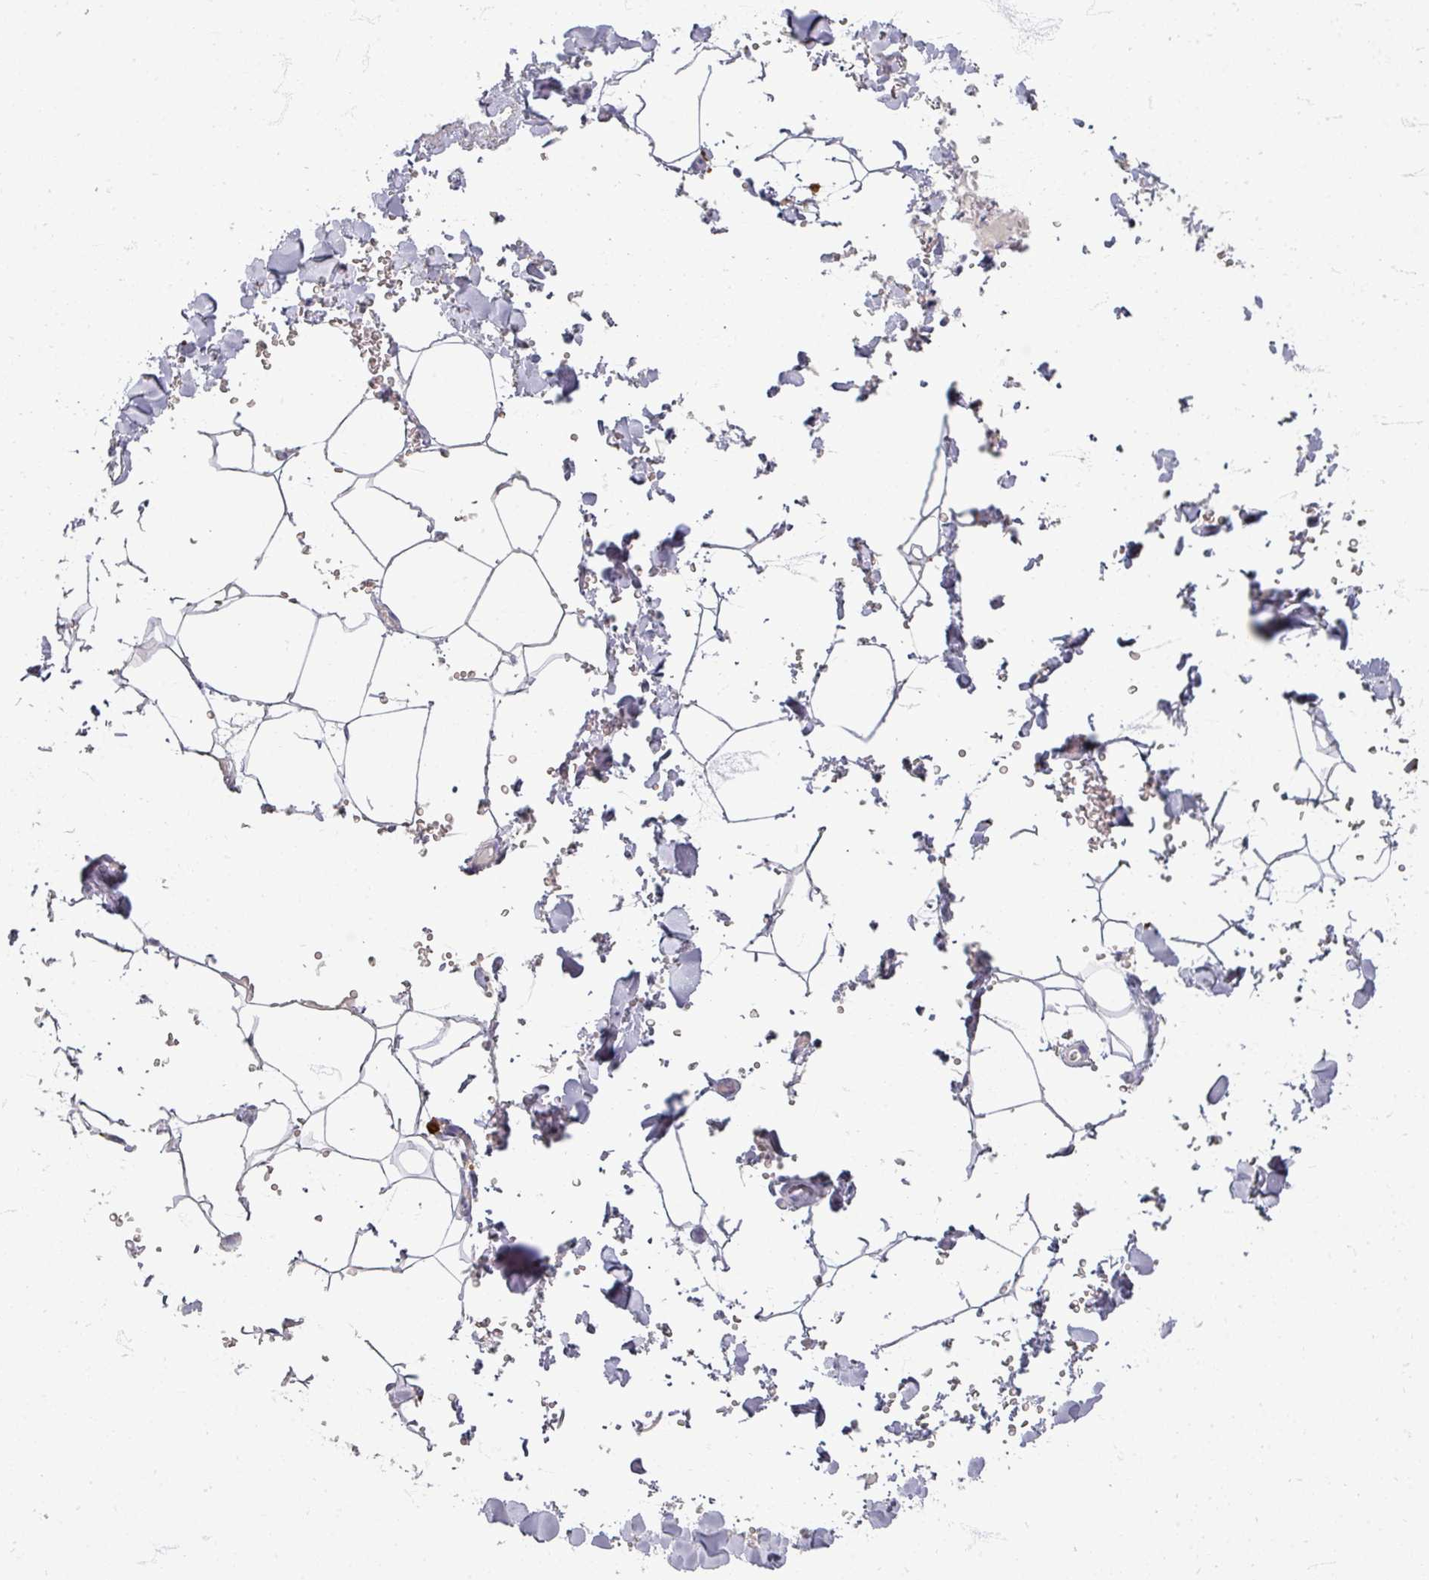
{"staining": {"intensity": "negative", "quantity": "none", "location": "none"}, "tissue": "adipose tissue", "cell_type": "Adipocytes", "image_type": "normal", "snomed": [{"axis": "morphology", "description": "Normal tissue, NOS"}, {"axis": "topography", "description": "Rectum"}, {"axis": "topography", "description": "Peripheral nerve tissue"}], "caption": "Human adipose tissue stained for a protein using immunohistochemistry (IHC) reveals no positivity in adipocytes.", "gene": "ZNF878", "patient": {"sex": "female", "age": 69}}